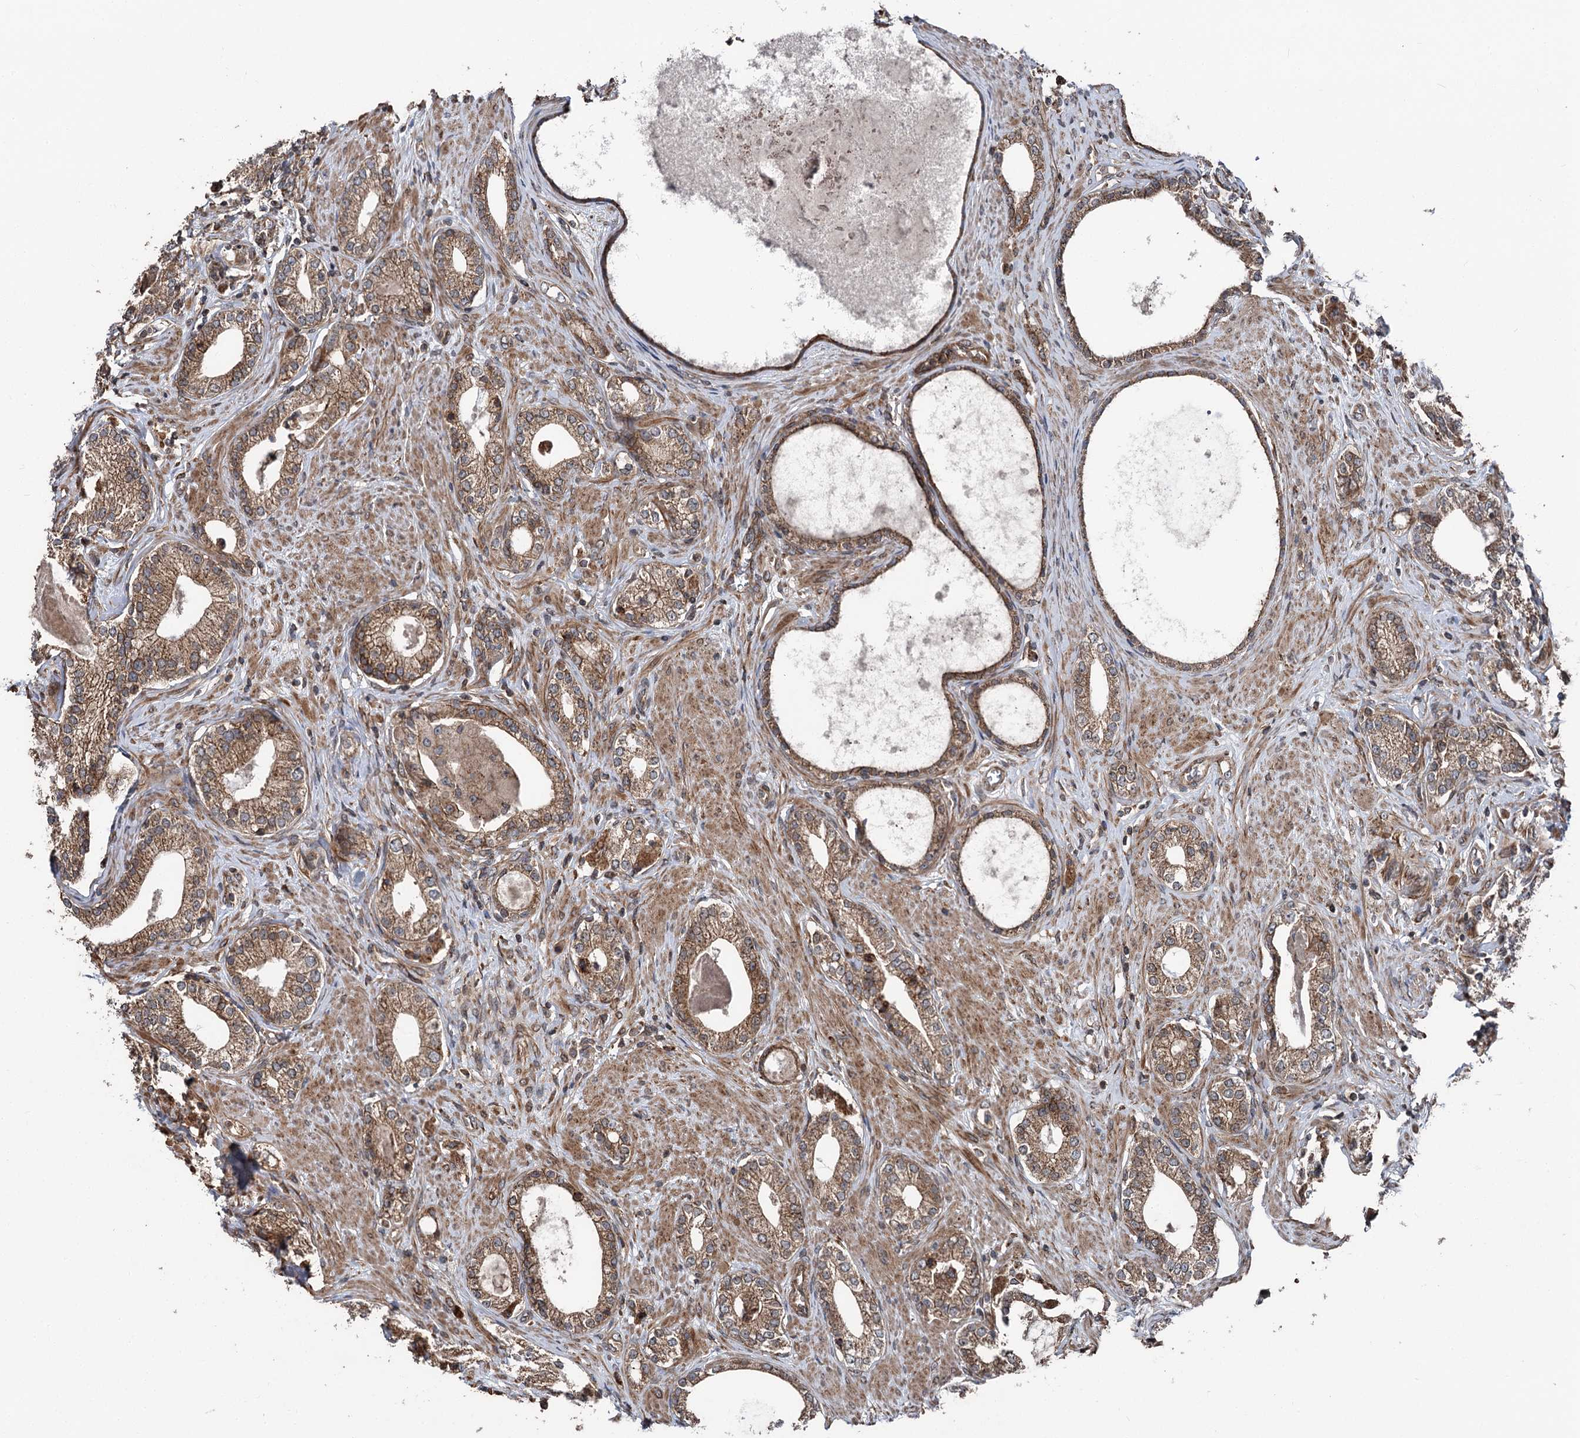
{"staining": {"intensity": "moderate", "quantity": ">75%", "location": "cytoplasmic/membranous"}, "tissue": "prostate cancer", "cell_type": "Tumor cells", "image_type": "cancer", "snomed": [{"axis": "morphology", "description": "Adenocarcinoma, High grade"}, {"axis": "topography", "description": "Prostate"}], "caption": "Immunohistochemical staining of prostate cancer displays moderate cytoplasmic/membranous protein expression in approximately >75% of tumor cells.", "gene": "ITFG2", "patient": {"sex": "male", "age": 63}}